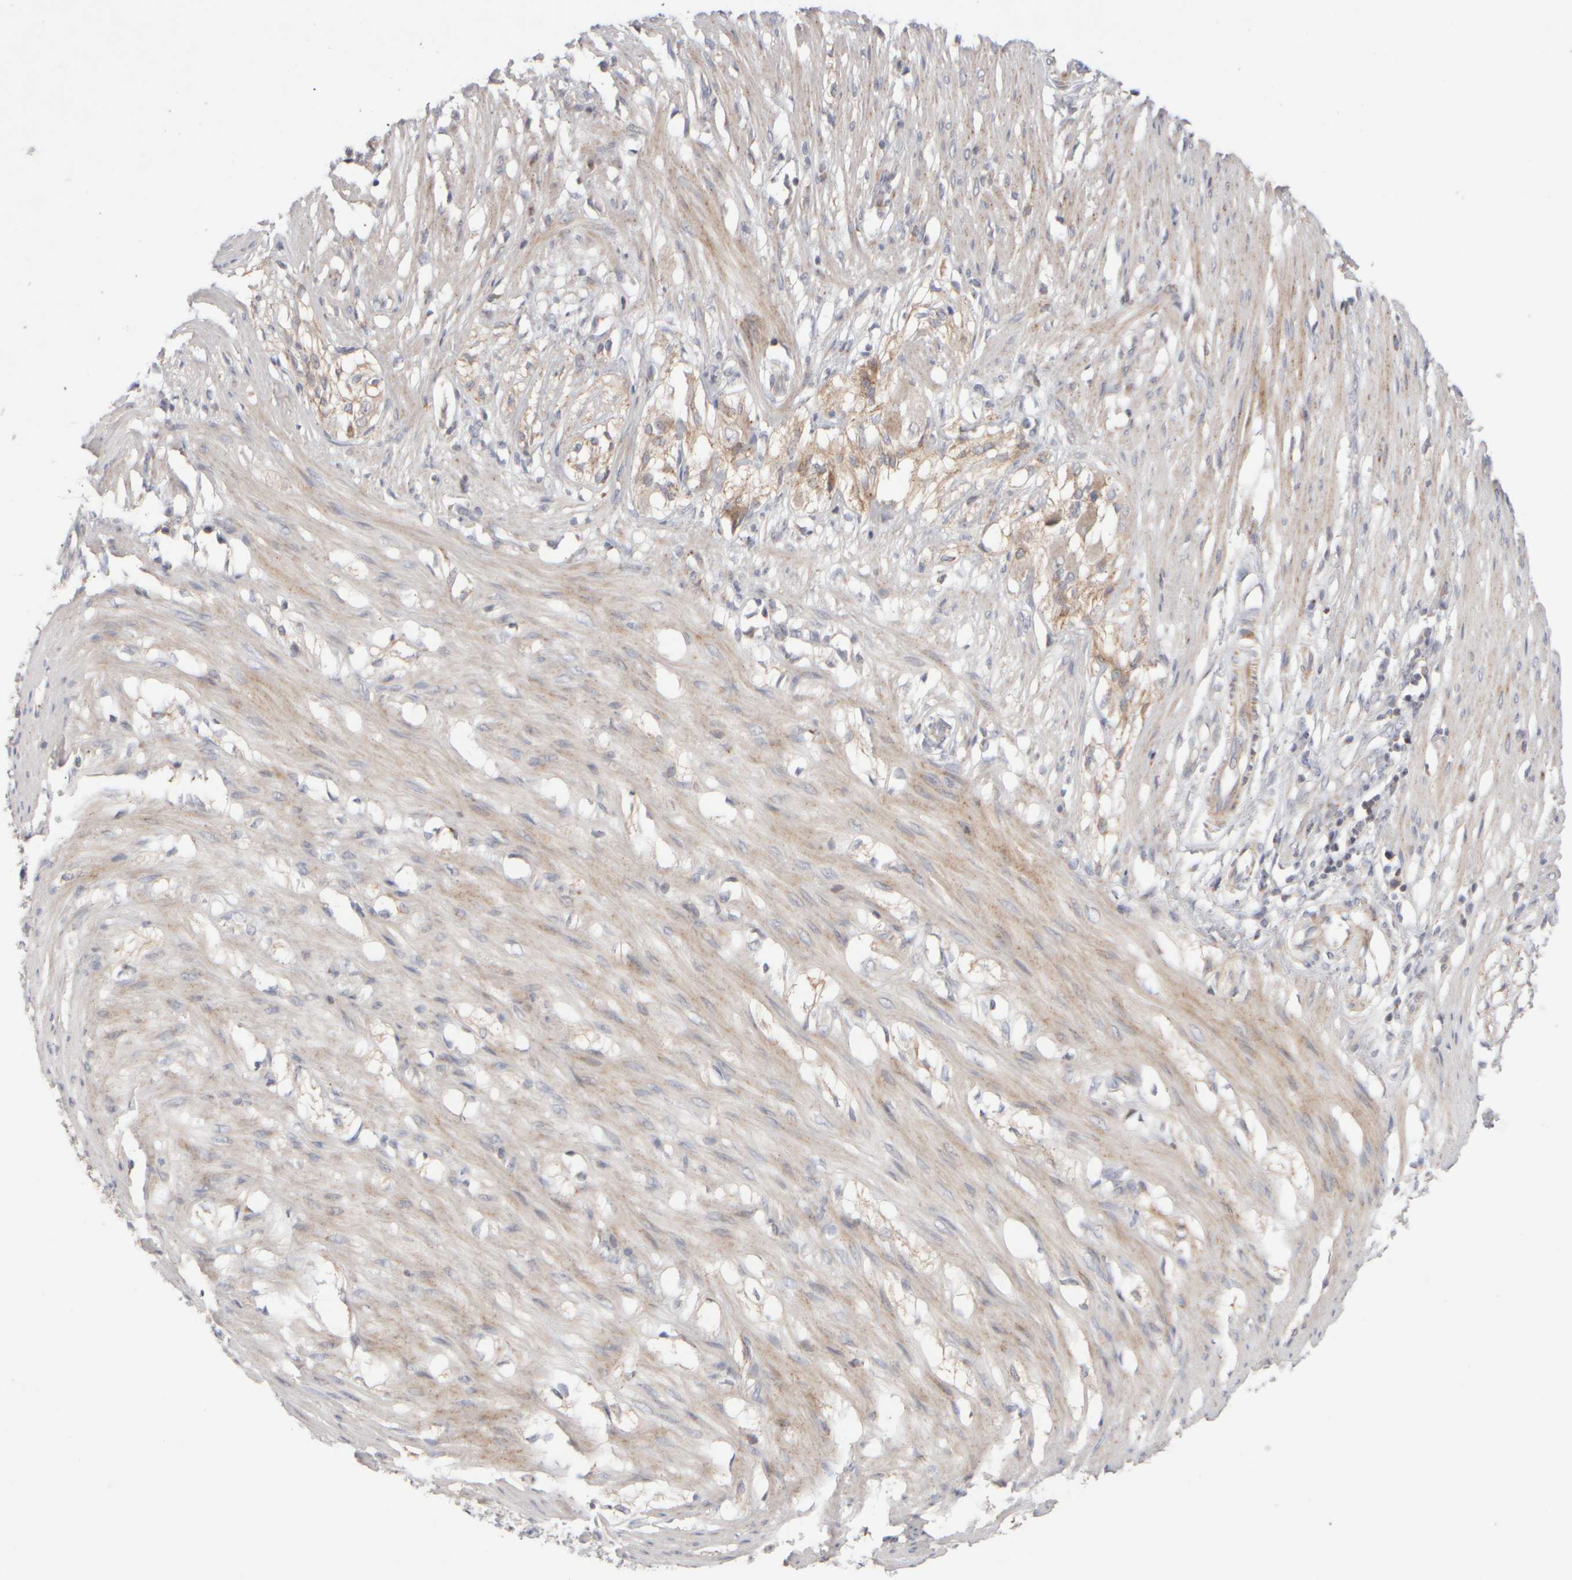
{"staining": {"intensity": "weak", "quantity": "25%-75%", "location": "cytoplasmic/membranous"}, "tissue": "smooth muscle", "cell_type": "Smooth muscle cells", "image_type": "normal", "snomed": [{"axis": "morphology", "description": "Normal tissue, NOS"}, {"axis": "morphology", "description": "Adenocarcinoma, NOS"}, {"axis": "topography", "description": "Smooth muscle"}, {"axis": "topography", "description": "Colon"}], "caption": "A photomicrograph of human smooth muscle stained for a protein displays weak cytoplasmic/membranous brown staining in smooth muscle cells. The protein of interest is shown in brown color, while the nuclei are stained blue.", "gene": "CHADL", "patient": {"sex": "male", "age": 14}}